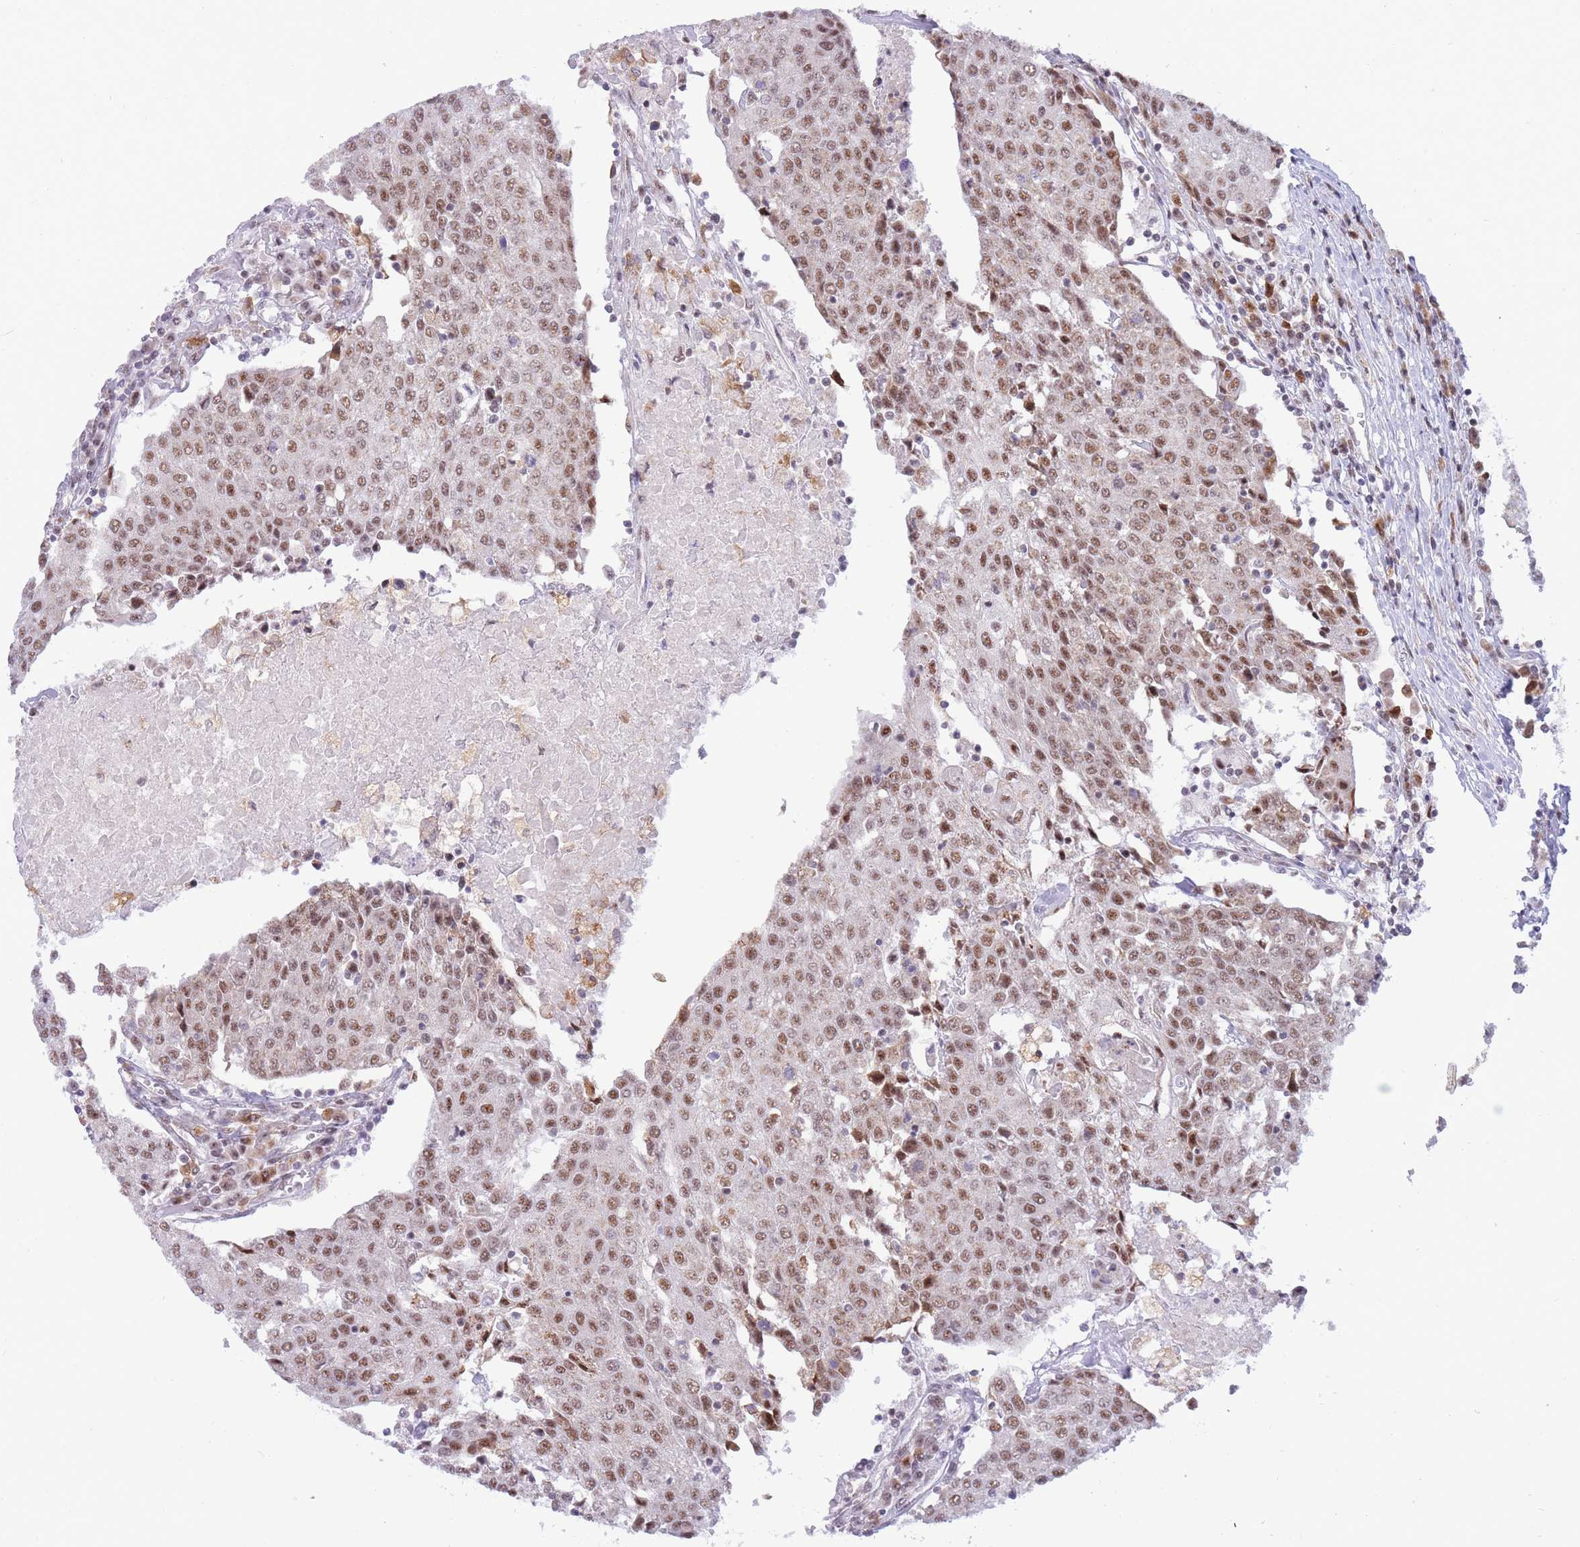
{"staining": {"intensity": "moderate", "quantity": ">75%", "location": "nuclear"}, "tissue": "urothelial cancer", "cell_type": "Tumor cells", "image_type": "cancer", "snomed": [{"axis": "morphology", "description": "Urothelial carcinoma, High grade"}, {"axis": "topography", "description": "Urinary bladder"}], "caption": "A high-resolution micrograph shows IHC staining of urothelial cancer, which exhibits moderate nuclear positivity in approximately >75% of tumor cells.", "gene": "CYP2B6", "patient": {"sex": "female", "age": 85}}